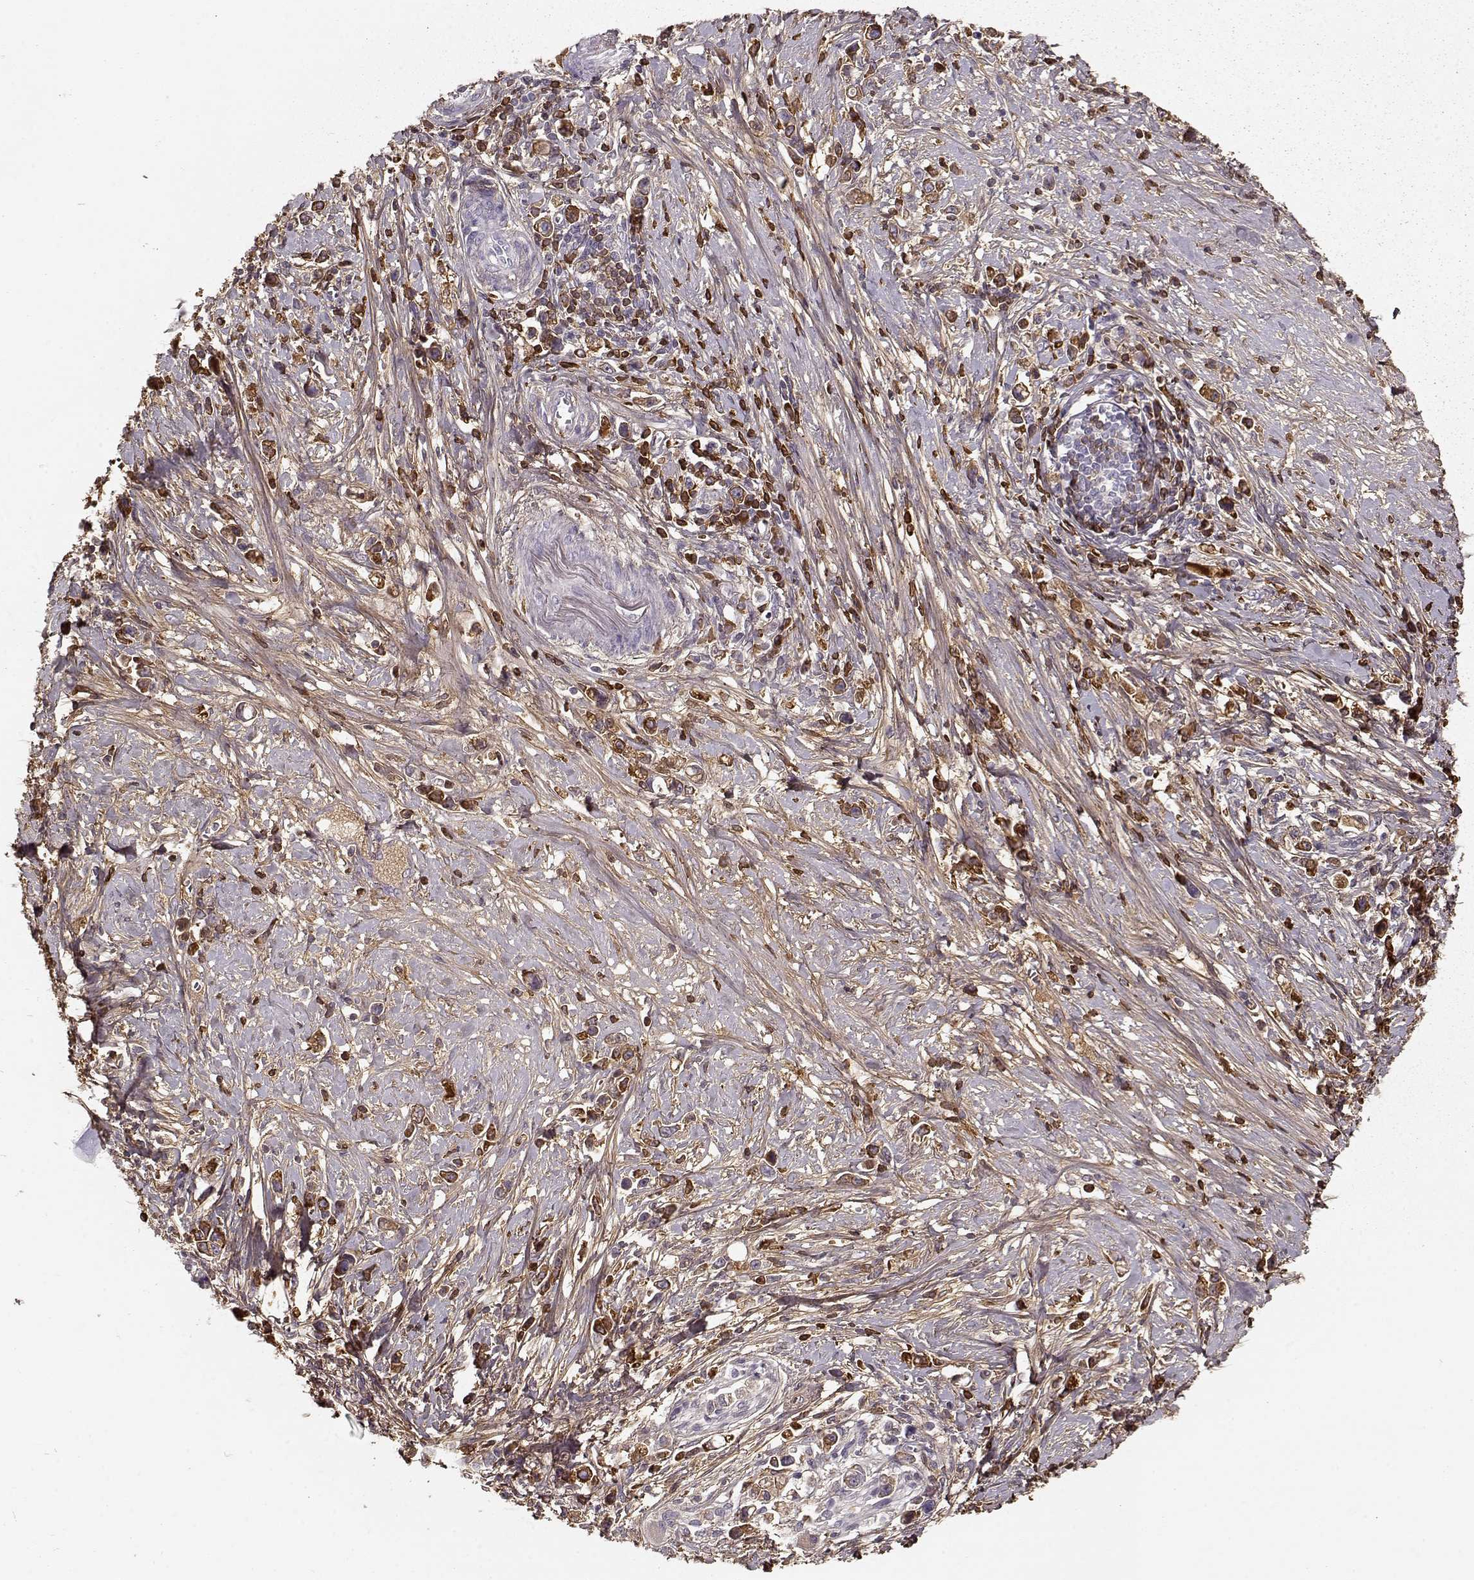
{"staining": {"intensity": "moderate", "quantity": "<25%", "location": "cytoplasmic/membranous"}, "tissue": "stomach cancer", "cell_type": "Tumor cells", "image_type": "cancer", "snomed": [{"axis": "morphology", "description": "Adenocarcinoma, NOS"}, {"axis": "topography", "description": "Stomach"}], "caption": "Brown immunohistochemical staining in adenocarcinoma (stomach) shows moderate cytoplasmic/membranous positivity in about <25% of tumor cells. The protein of interest is shown in brown color, while the nuclei are stained blue.", "gene": "LUM", "patient": {"sex": "male", "age": 63}}